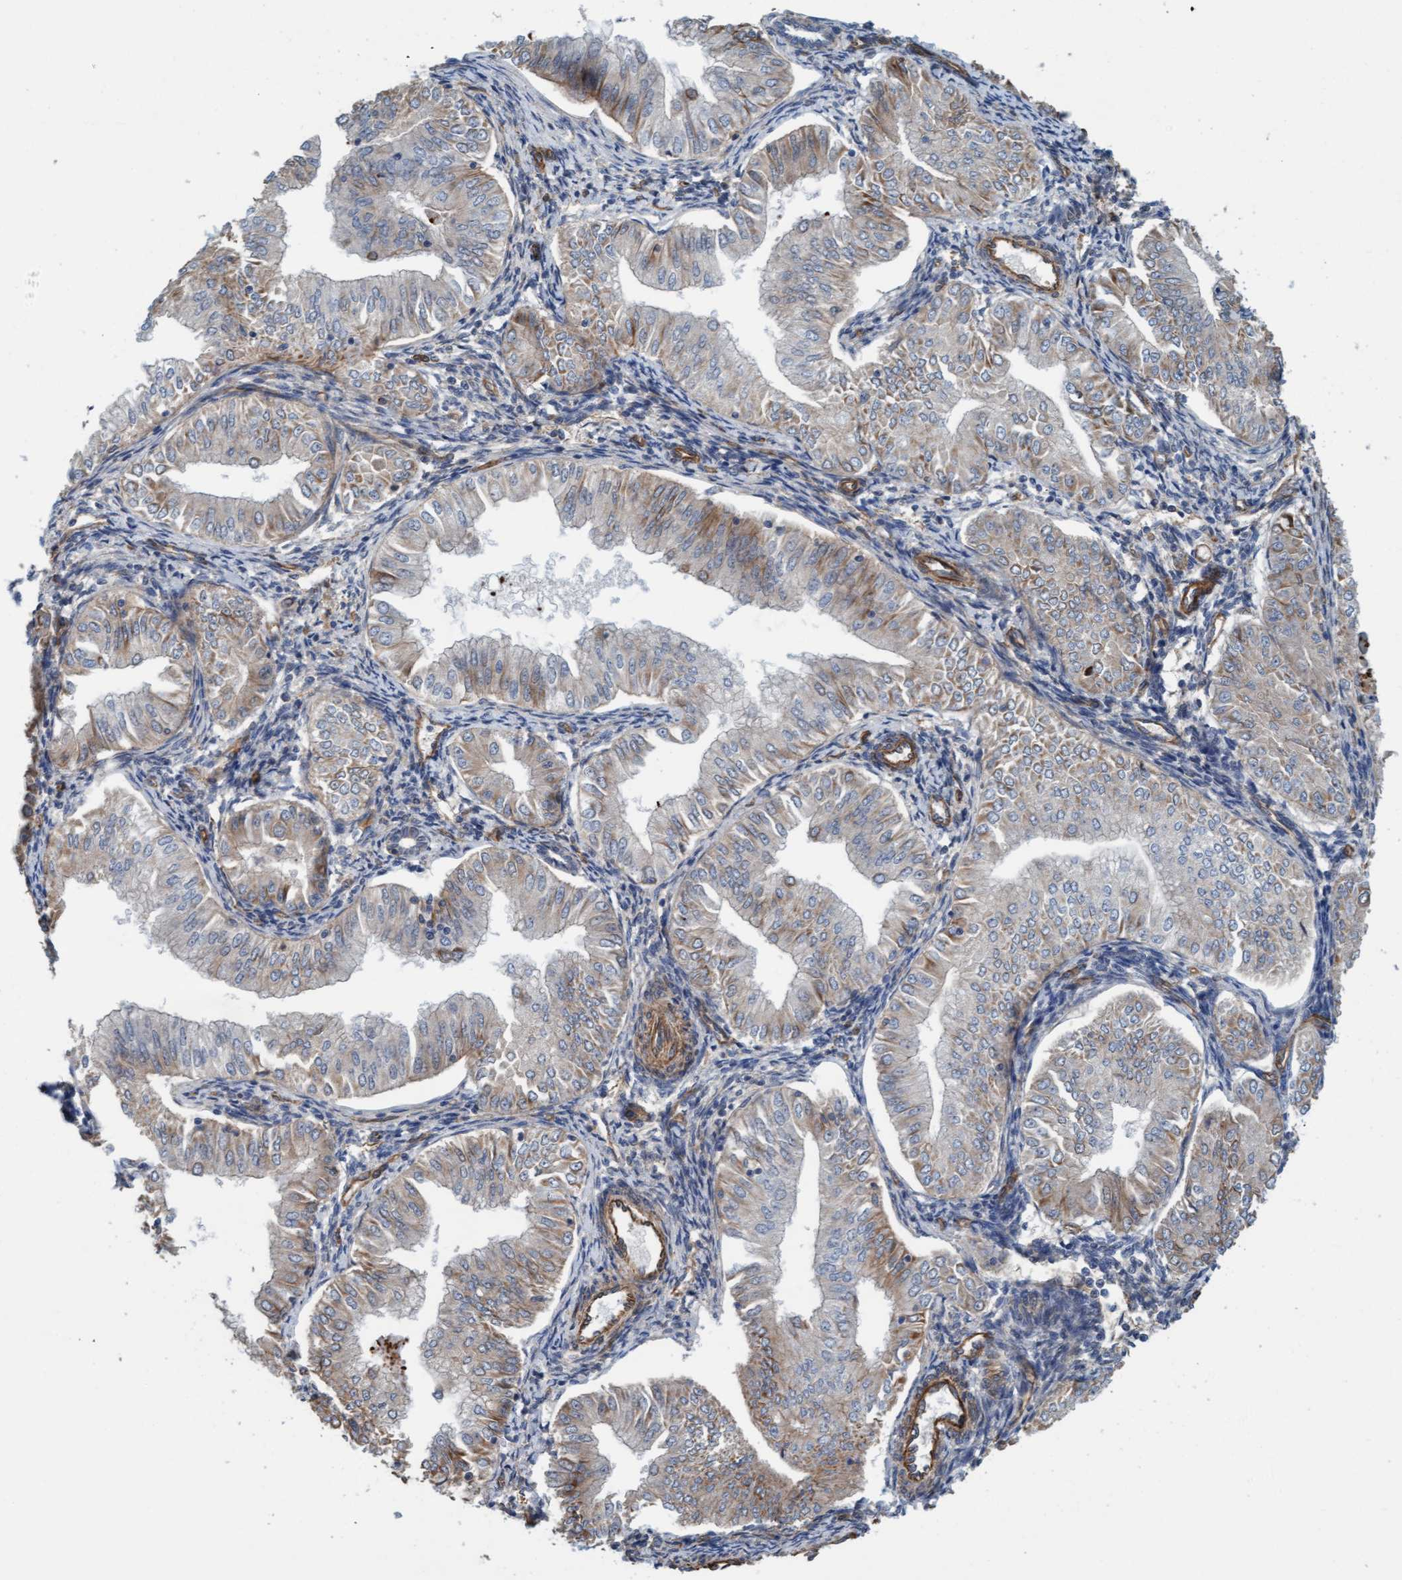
{"staining": {"intensity": "weak", "quantity": "25%-75%", "location": "cytoplasmic/membranous"}, "tissue": "endometrial cancer", "cell_type": "Tumor cells", "image_type": "cancer", "snomed": [{"axis": "morphology", "description": "Normal tissue, NOS"}, {"axis": "morphology", "description": "Adenocarcinoma, NOS"}, {"axis": "topography", "description": "Endometrium"}], "caption": "The immunohistochemical stain shows weak cytoplasmic/membranous staining in tumor cells of endometrial adenocarcinoma tissue.", "gene": "STXBP4", "patient": {"sex": "female", "age": 53}}